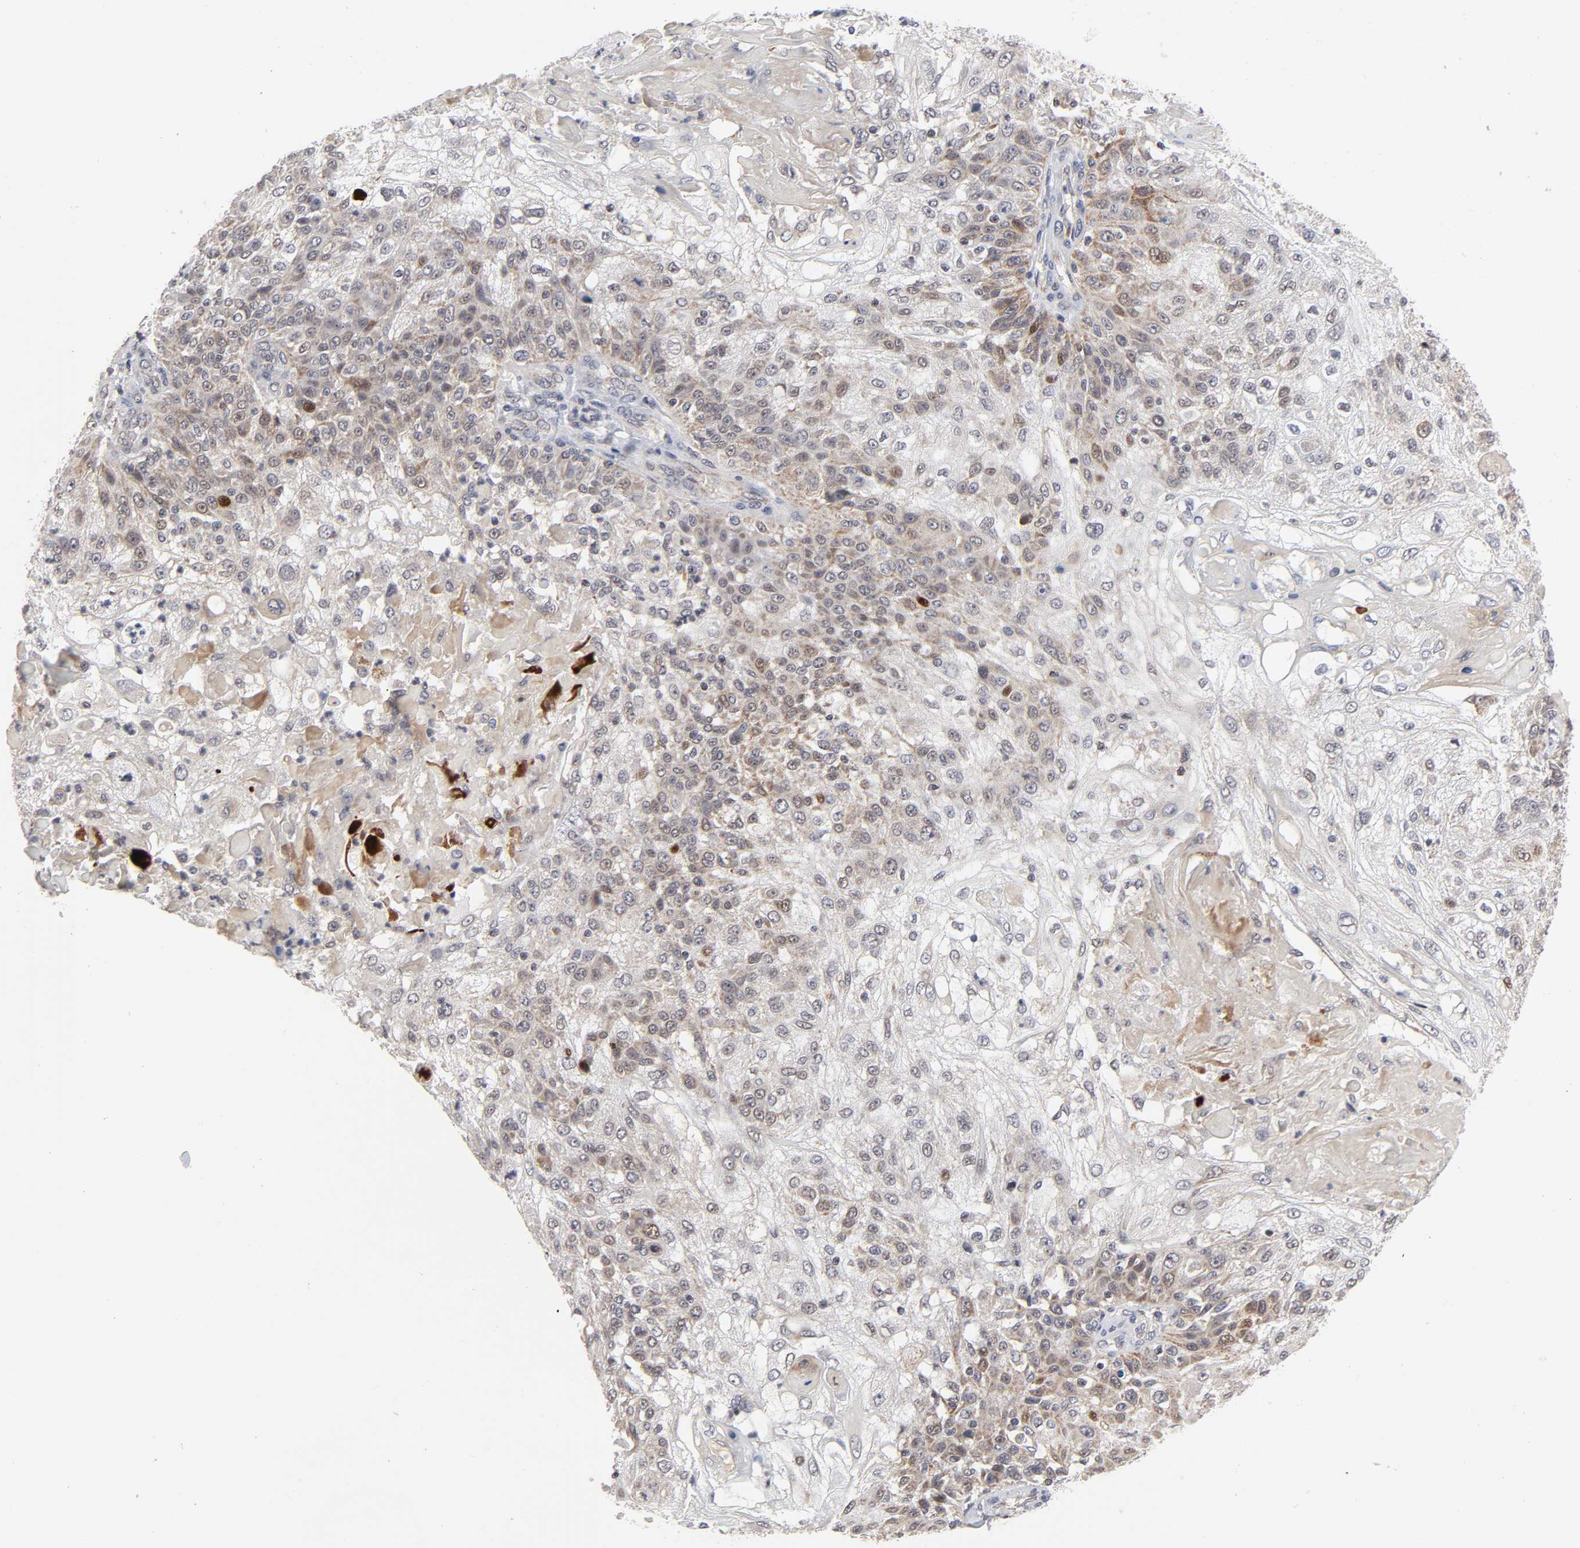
{"staining": {"intensity": "moderate", "quantity": ">75%", "location": "cytoplasmic/membranous"}, "tissue": "skin cancer", "cell_type": "Tumor cells", "image_type": "cancer", "snomed": [{"axis": "morphology", "description": "Normal tissue, NOS"}, {"axis": "morphology", "description": "Squamous cell carcinoma, NOS"}, {"axis": "topography", "description": "Skin"}], "caption": "High-power microscopy captured an immunohistochemistry (IHC) image of skin squamous cell carcinoma, revealing moderate cytoplasmic/membranous staining in approximately >75% of tumor cells.", "gene": "AUH", "patient": {"sex": "female", "age": 83}}